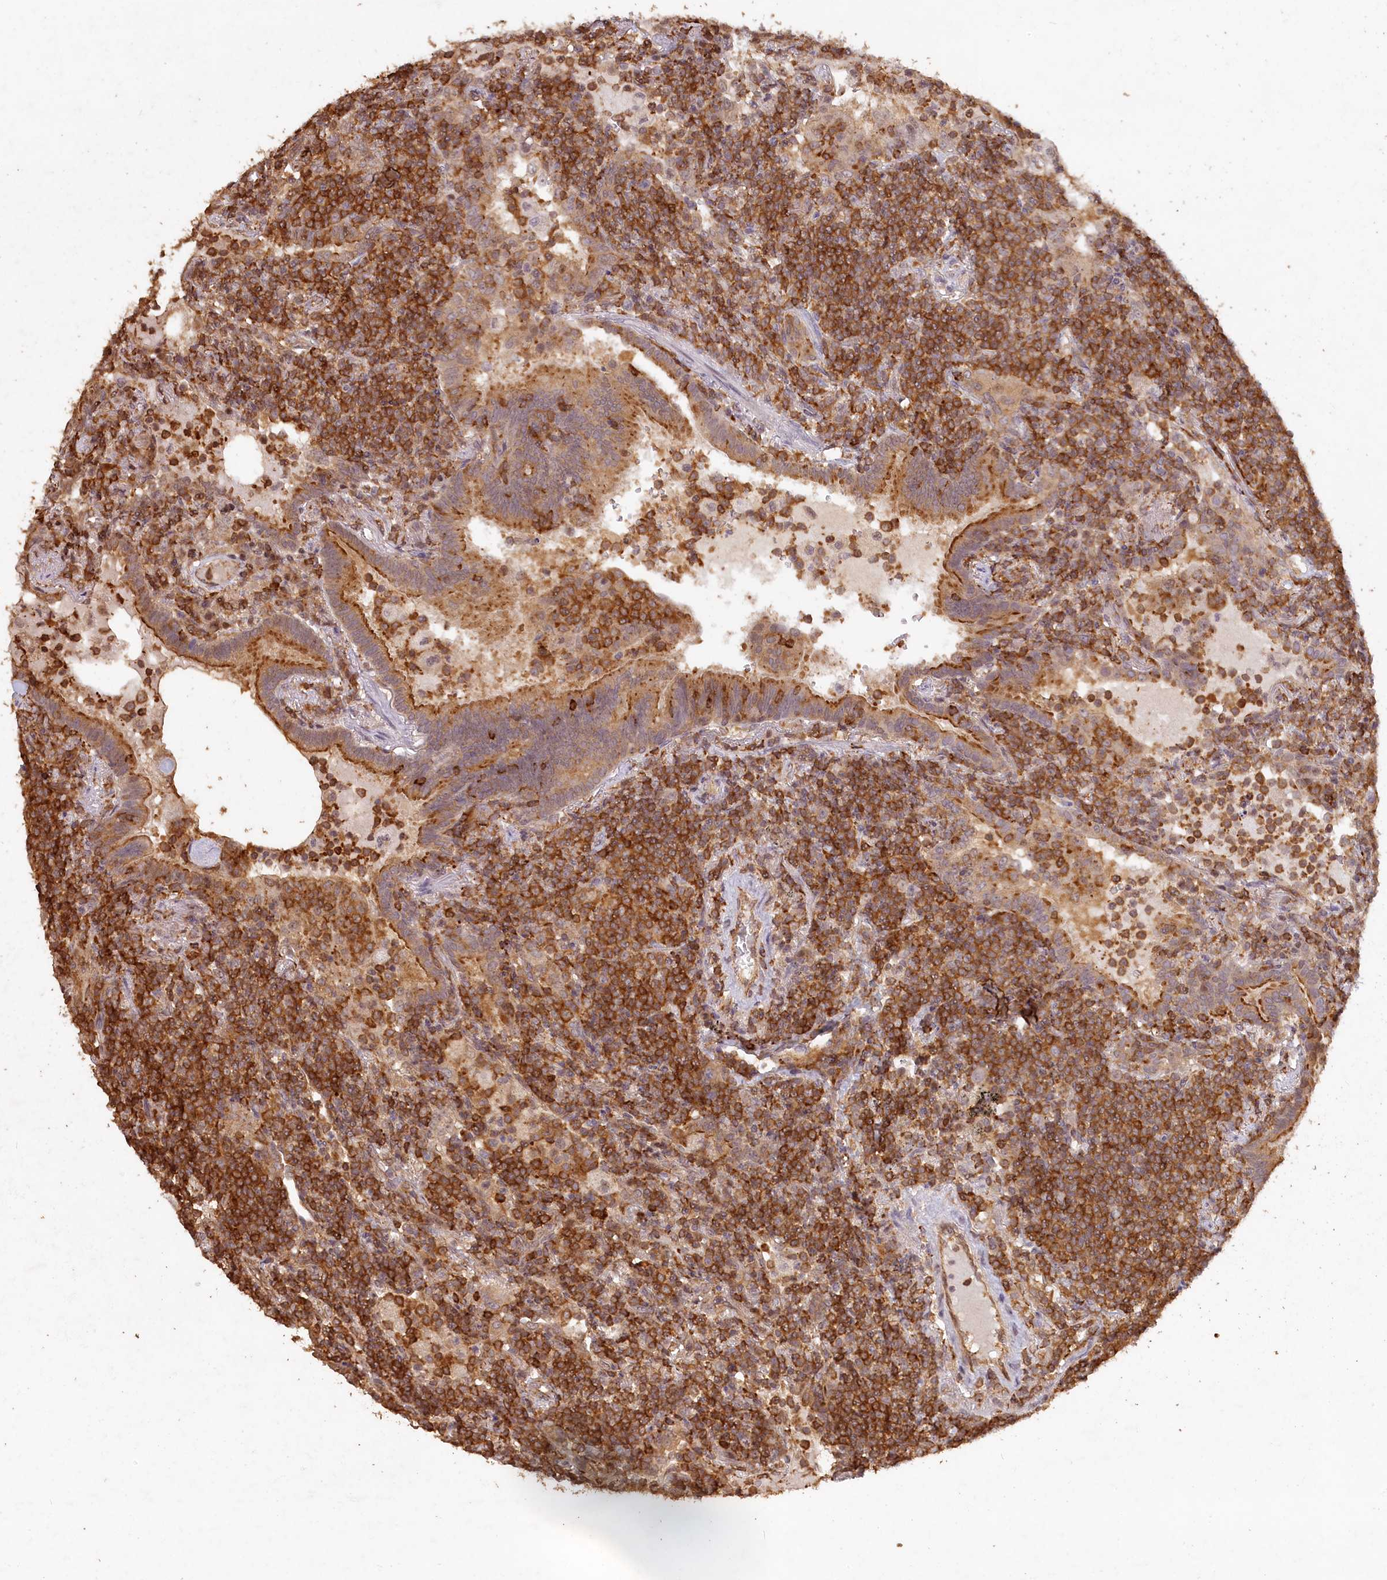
{"staining": {"intensity": "moderate", "quantity": ">75%", "location": "cytoplasmic/membranous"}, "tissue": "lymphoma", "cell_type": "Tumor cells", "image_type": "cancer", "snomed": [{"axis": "morphology", "description": "Malignant lymphoma, non-Hodgkin's type, Low grade"}, {"axis": "topography", "description": "Lung"}], "caption": "Malignant lymphoma, non-Hodgkin's type (low-grade) tissue displays moderate cytoplasmic/membranous staining in approximately >75% of tumor cells, visualized by immunohistochemistry.", "gene": "MADD", "patient": {"sex": "female", "age": 71}}